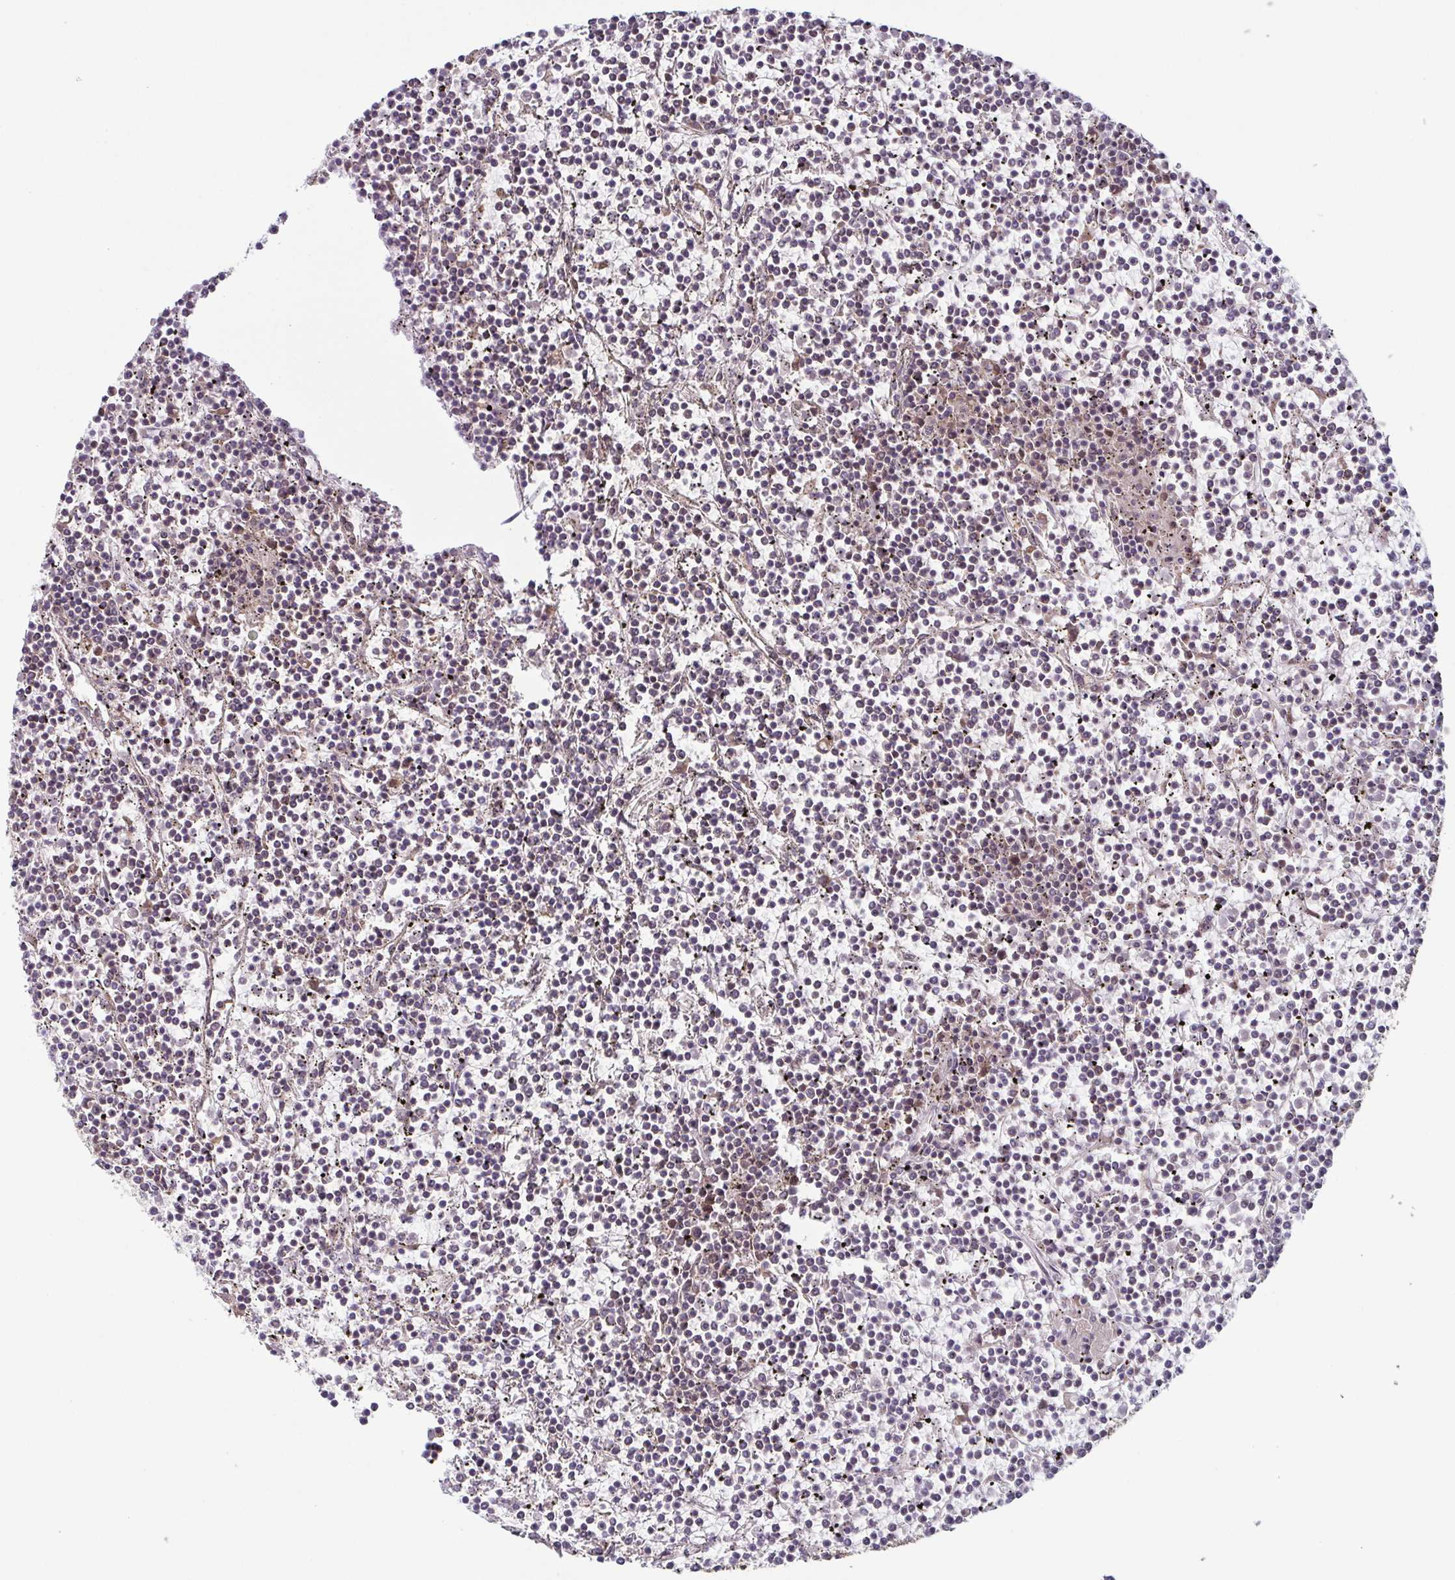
{"staining": {"intensity": "negative", "quantity": "none", "location": "none"}, "tissue": "lymphoma", "cell_type": "Tumor cells", "image_type": "cancer", "snomed": [{"axis": "morphology", "description": "Malignant lymphoma, non-Hodgkin's type, Low grade"}, {"axis": "topography", "description": "Spleen"}], "caption": "Immunohistochemistry (IHC) image of neoplastic tissue: low-grade malignant lymphoma, non-Hodgkin's type stained with DAB demonstrates no significant protein expression in tumor cells.", "gene": "TTC19", "patient": {"sex": "female", "age": 19}}